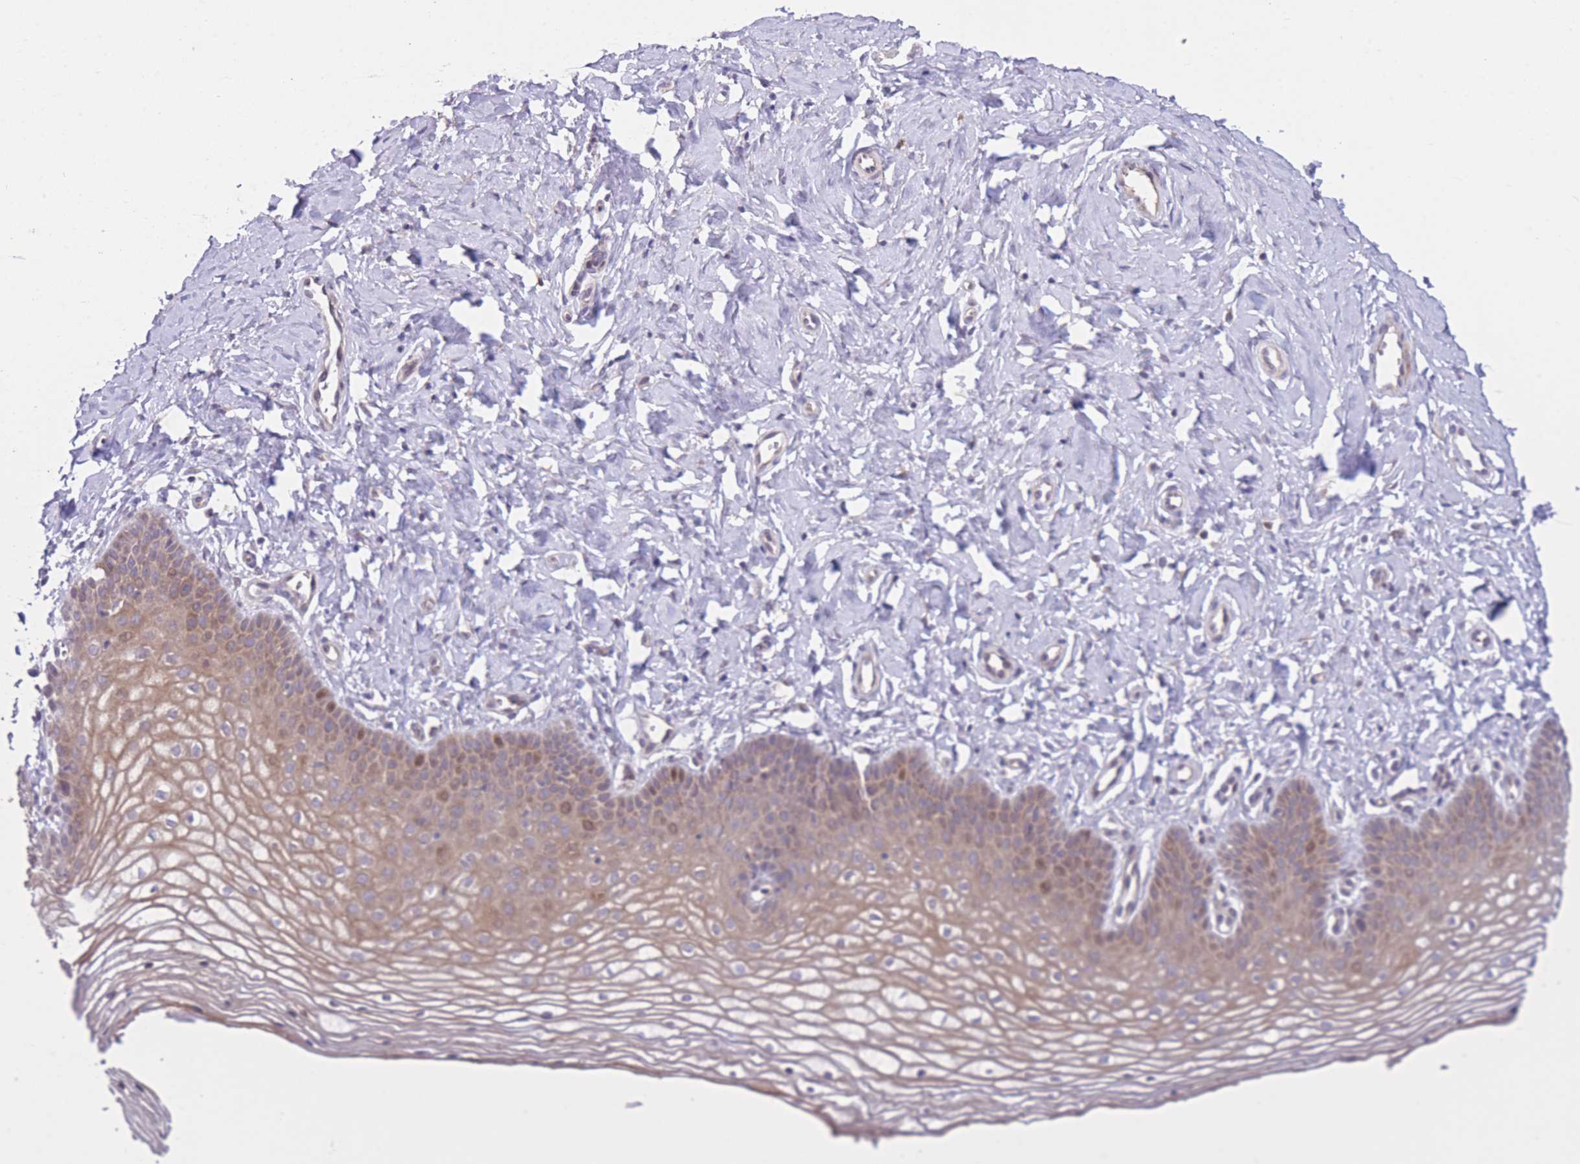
{"staining": {"intensity": "moderate", "quantity": ">75%", "location": "cytoplasmic/membranous,nuclear"}, "tissue": "vagina", "cell_type": "Squamous epithelial cells", "image_type": "normal", "snomed": [{"axis": "morphology", "description": "Normal tissue, NOS"}, {"axis": "topography", "description": "Vagina"}], "caption": "IHC of normal vagina shows medium levels of moderate cytoplasmic/membranous,nuclear staining in about >75% of squamous epithelial cells.", "gene": "CDC25B", "patient": {"sex": "female", "age": 68}}